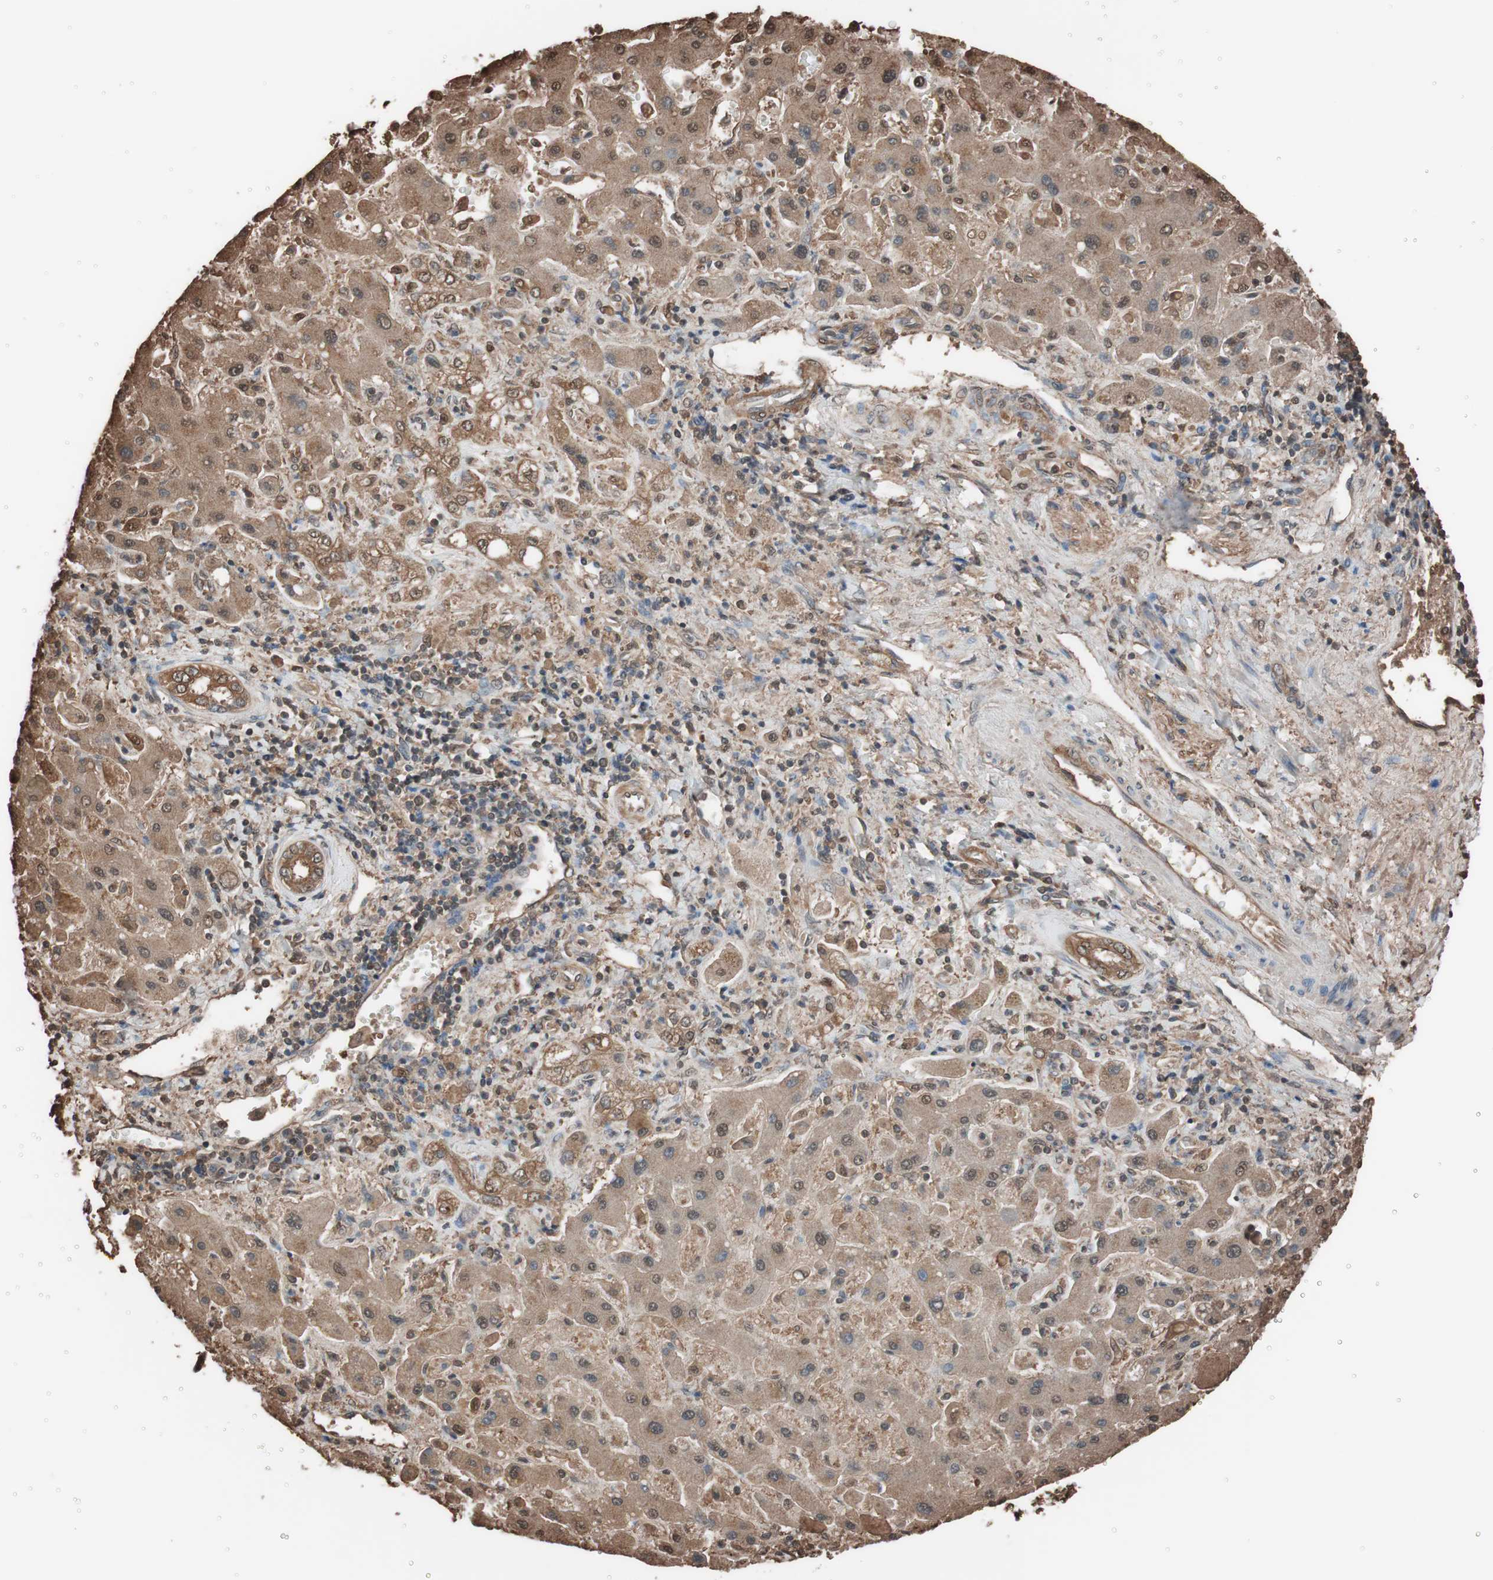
{"staining": {"intensity": "moderate", "quantity": ">75%", "location": "cytoplasmic/membranous"}, "tissue": "liver cancer", "cell_type": "Tumor cells", "image_type": "cancer", "snomed": [{"axis": "morphology", "description": "Cholangiocarcinoma"}, {"axis": "topography", "description": "Liver"}], "caption": "Immunohistochemical staining of liver cholangiocarcinoma exhibits medium levels of moderate cytoplasmic/membranous protein expression in approximately >75% of tumor cells.", "gene": "CALM2", "patient": {"sex": "male", "age": 50}}